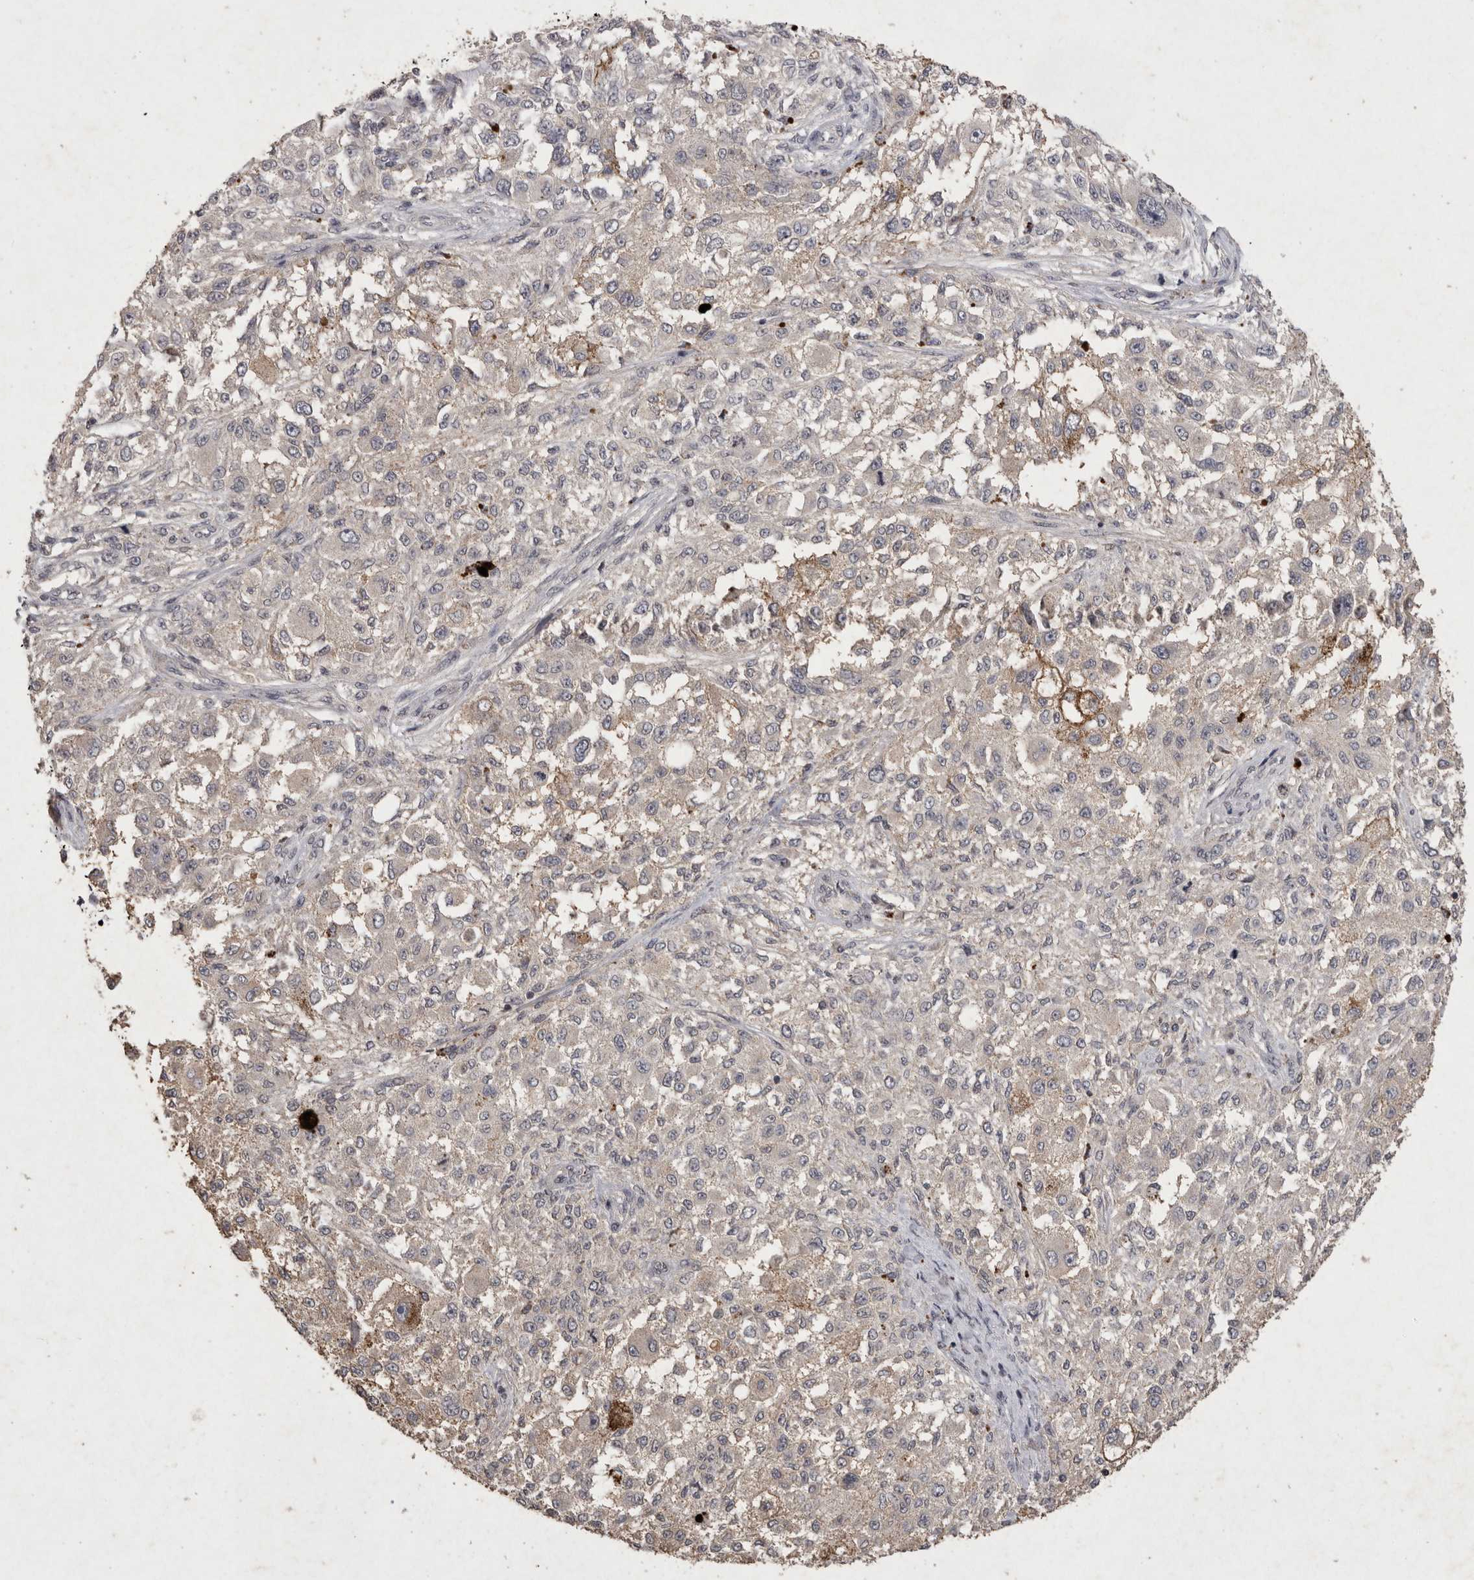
{"staining": {"intensity": "weak", "quantity": "25%-75%", "location": "cytoplasmic/membranous"}, "tissue": "melanoma", "cell_type": "Tumor cells", "image_type": "cancer", "snomed": [{"axis": "morphology", "description": "Necrosis, NOS"}, {"axis": "morphology", "description": "Malignant melanoma, NOS"}, {"axis": "topography", "description": "Skin"}], "caption": "DAB immunohistochemical staining of melanoma exhibits weak cytoplasmic/membranous protein expression in approximately 25%-75% of tumor cells.", "gene": "APLNR", "patient": {"sex": "female", "age": 87}}